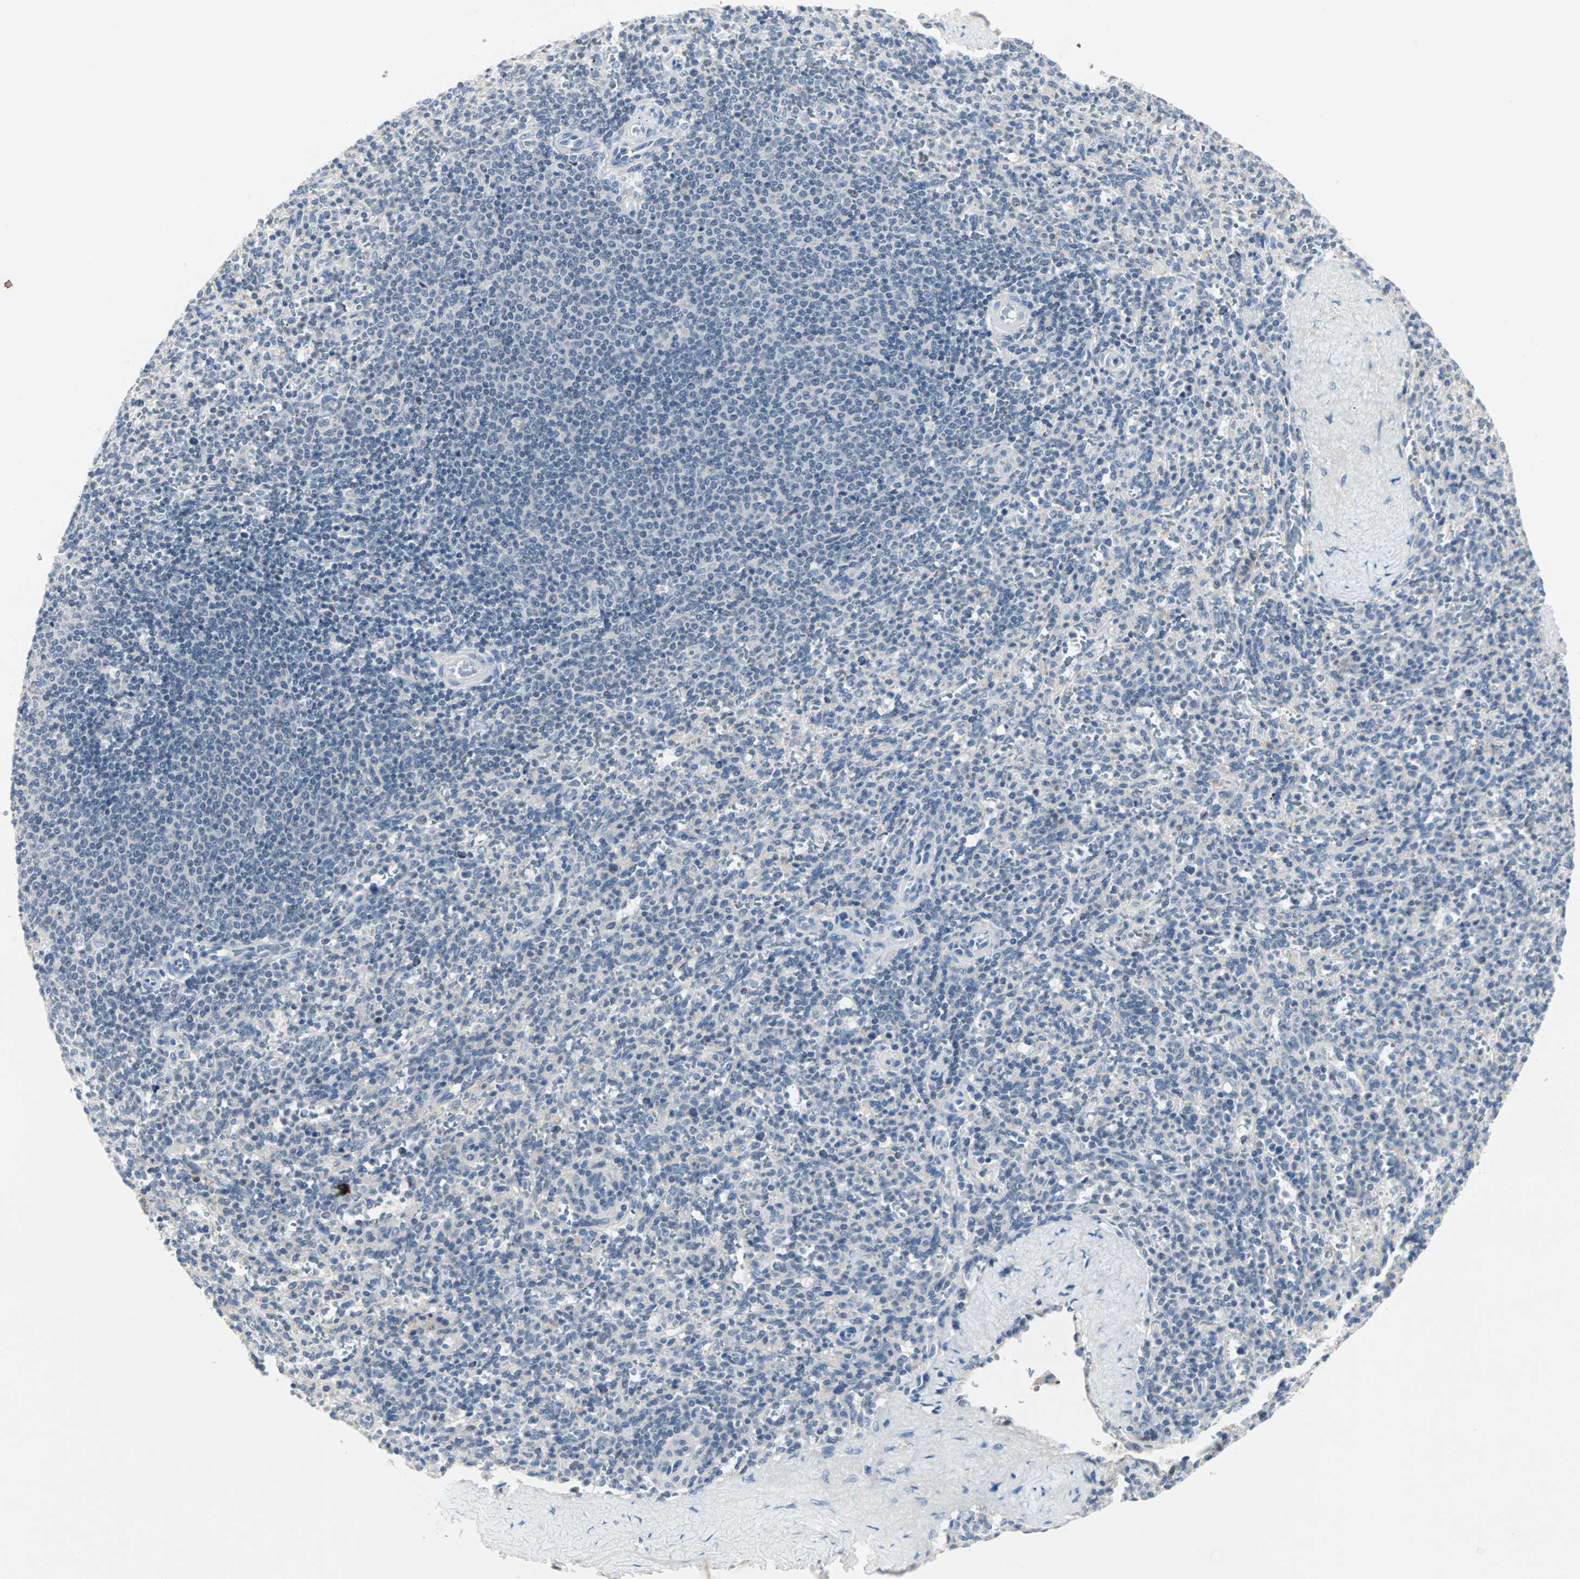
{"staining": {"intensity": "negative", "quantity": "none", "location": "none"}, "tissue": "spleen", "cell_type": "Cells in red pulp", "image_type": "normal", "snomed": [{"axis": "morphology", "description": "Normal tissue, NOS"}, {"axis": "topography", "description": "Spleen"}], "caption": "Protein analysis of normal spleen shows no significant positivity in cells in red pulp. Brightfield microscopy of immunohistochemistry (IHC) stained with DAB (brown) and hematoxylin (blue), captured at high magnification.", "gene": "CCNE2", "patient": {"sex": "male", "age": 36}}